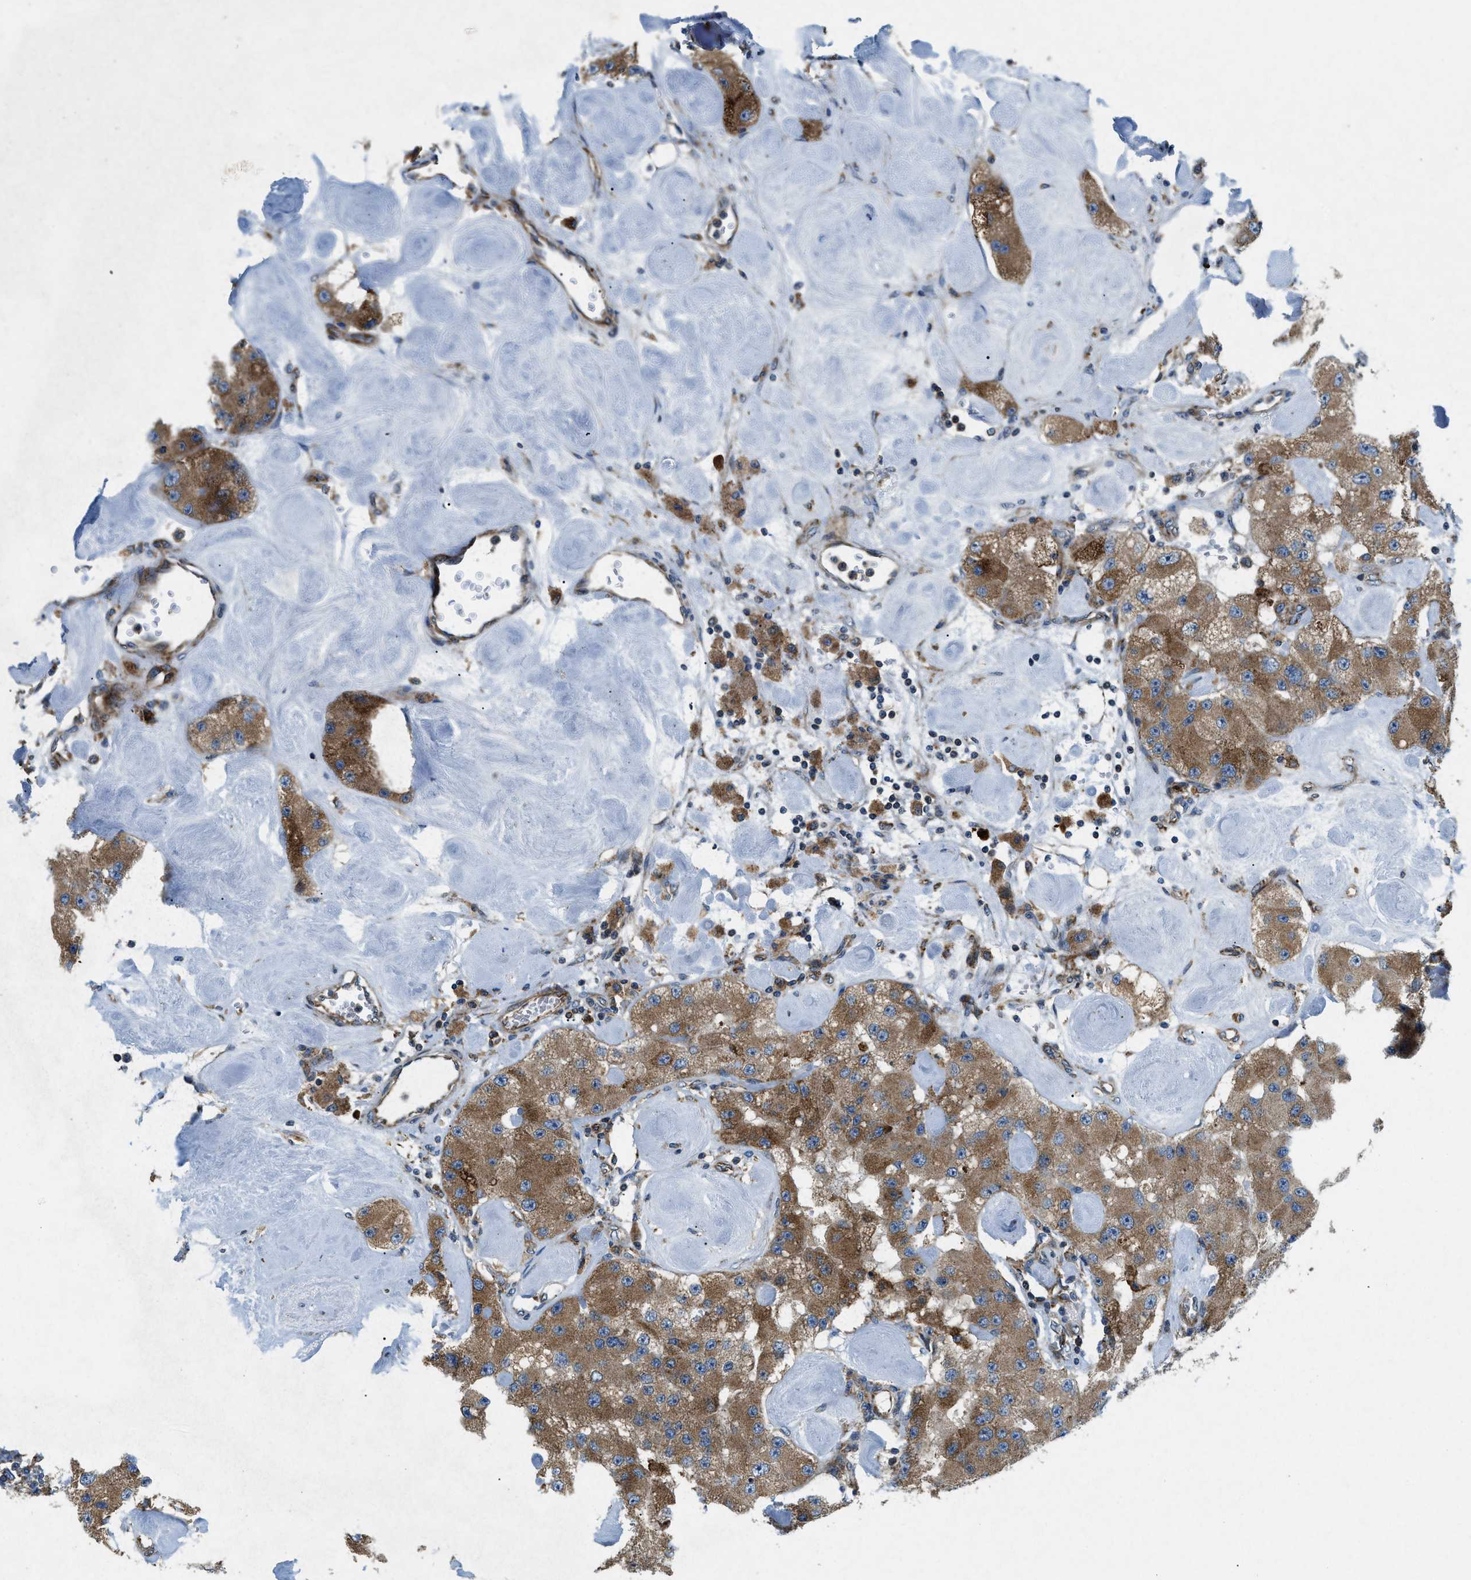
{"staining": {"intensity": "moderate", "quantity": ">75%", "location": "cytoplasmic/membranous"}, "tissue": "carcinoid", "cell_type": "Tumor cells", "image_type": "cancer", "snomed": [{"axis": "morphology", "description": "Carcinoid, malignant, NOS"}, {"axis": "topography", "description": "Pancreas"}], "caption": "Immunohistochemical staining of carcinoid exhibits medium levels of moderate cytoplasmic/membranous staining in about >75% of tumor cells.", "gene": "CSPG4", "patient": {"sex": "male", "age": 41}}